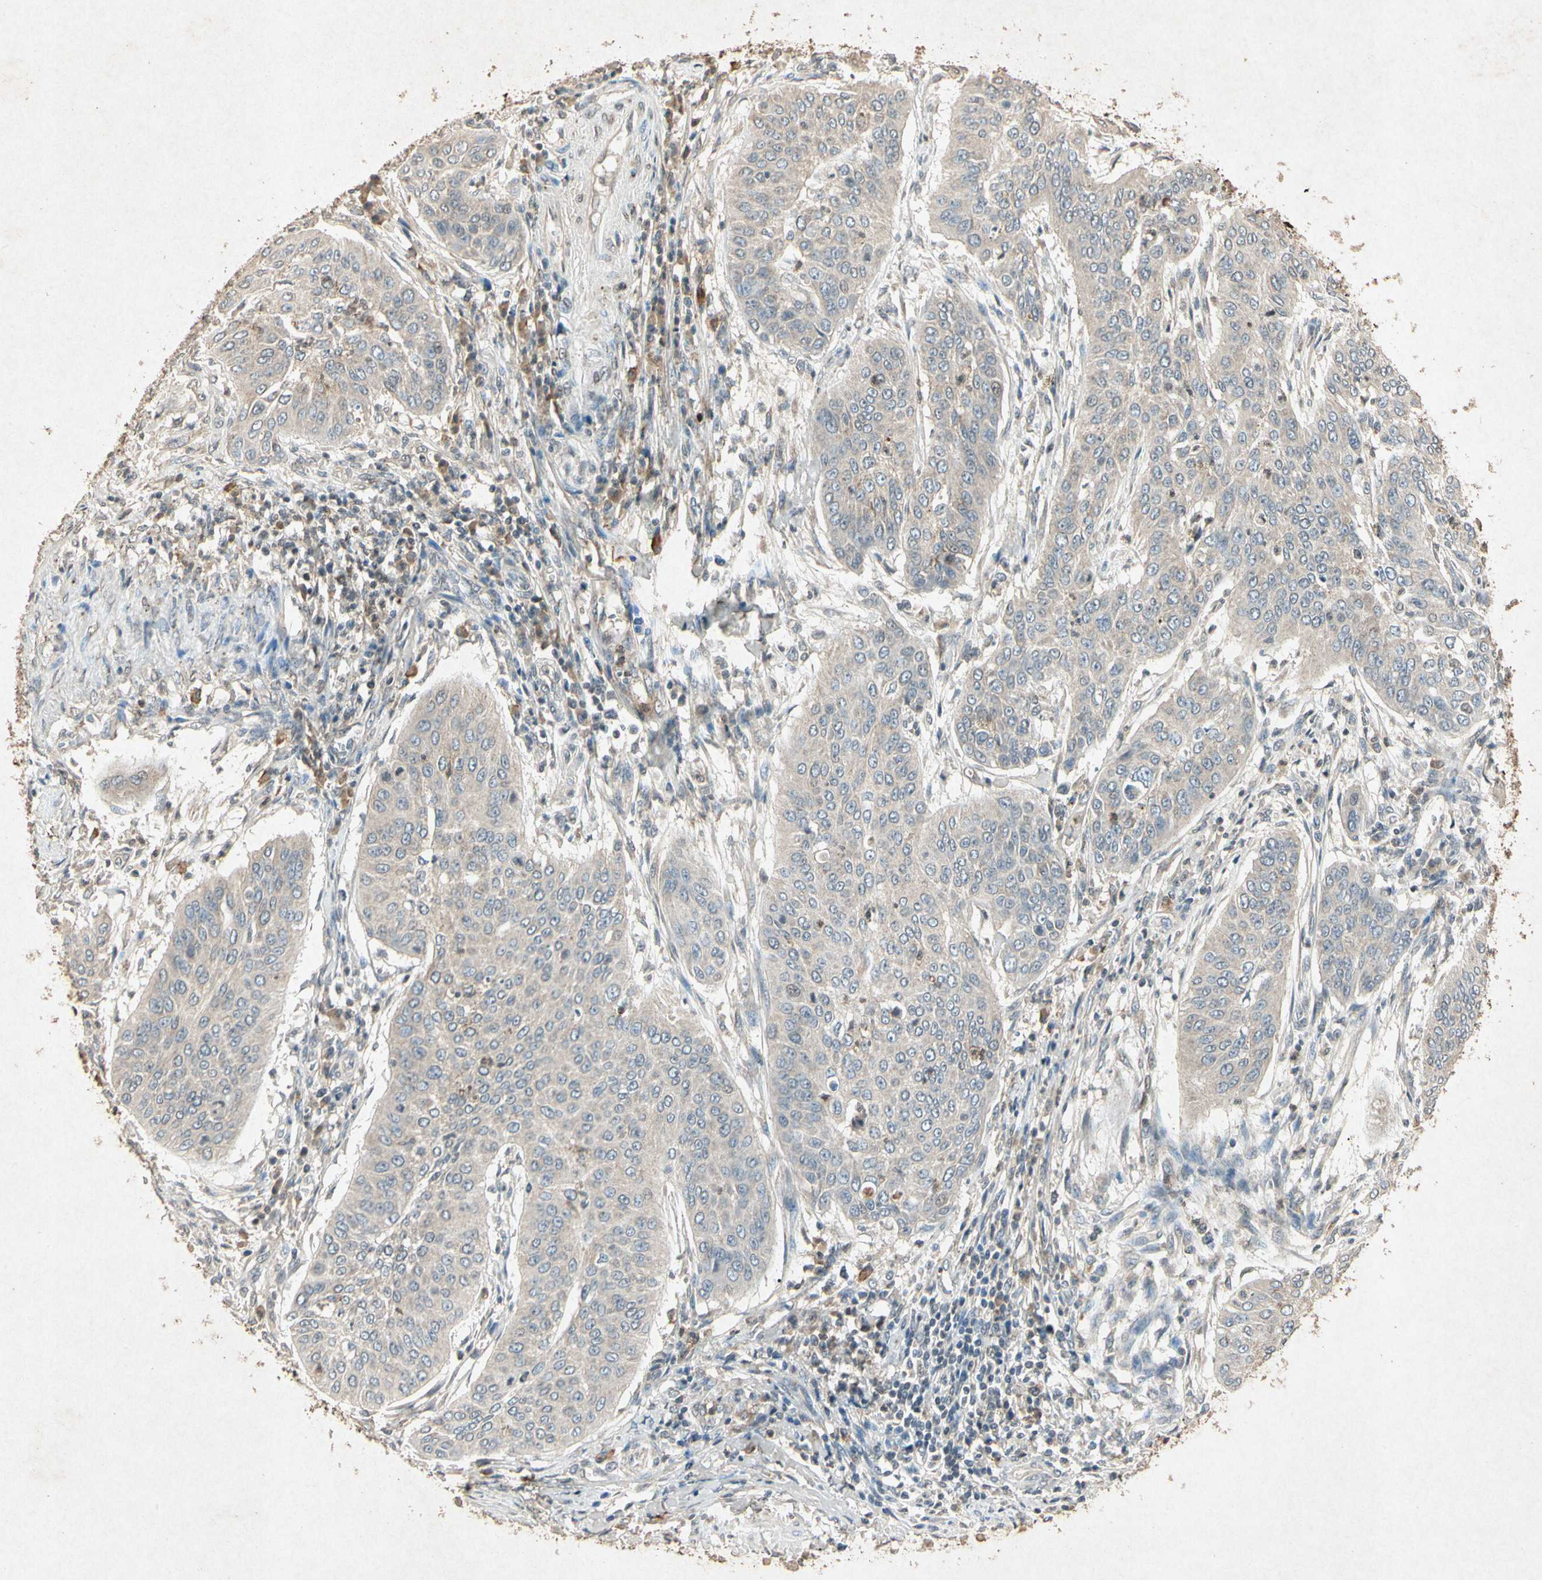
{"staining": {"intensity": "weak", "quantity": ">75%", "location": "cytoplasmic/membranous"}, "tissue": "cervical cancer", "cell_type": "Tumor cells", "image_type": "cancer", "snomed": [{"axis": "morphology", "description": "Normal tissue, NOS"}, {"axis": "morphology", "description": "Squamous cell carcinoma, NOS"}, {"axis": "topography", "description": "Cervix"}], "caption": "High-power microscopy captured an immunohistochemistry histopathology image of cervical cancer, revealing weak cytoplasmic/membranous staining in approximately >75% of tumor cells. (DAB (3,3'-diaminobenzidine) = brown stain, brightfield microscopy at high magnification).", "gene": "MSRB1", "patient": {"sex": "female", "age": 39}}